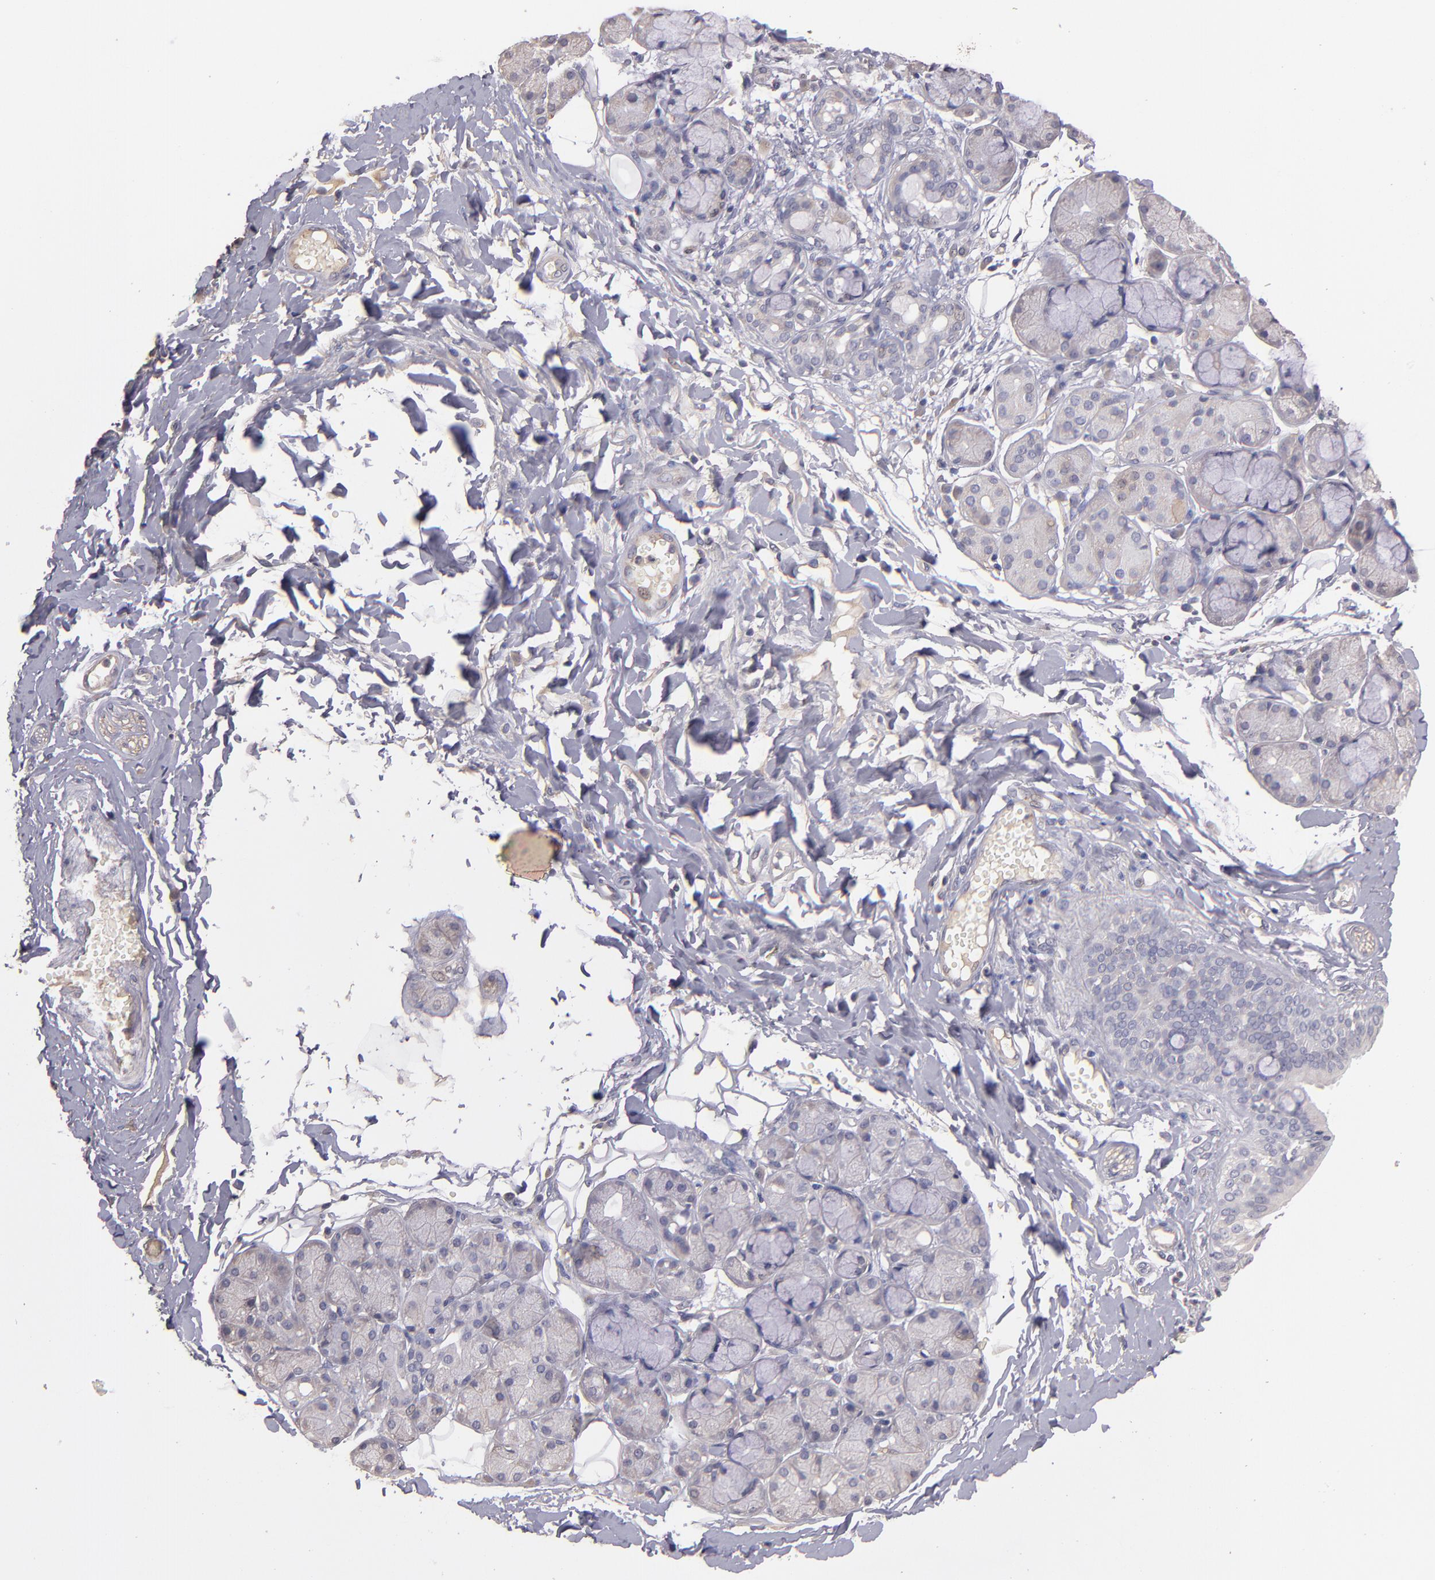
{"staining": {"intensity": "negative", "quantity": "none", "location": "none"}, "tissue": "salivary gland", "cell_type": "Glandular cells", "image_type": "normal", "snomed": [{"axis": "morphology", "description": "Normal tissue, NOS"}, {"axis": "topography", "description": "Skeletal muscle"}, {"axis": "topography", "description": "Oral tissue"}, {"axis": "topography", "description": "Salivary gland"}, {"axis": "topography", "description": "Peripheral nerve tissue"}], "caption": "Protein analysis of normal salivary gland reveals no significant staining in glandular cells. Brightfield microscopy of immunohistochemistry stained with DAB (brown) and hematoxylin (blue), captured at high magnification.", "gene": "GNAZ", "patient": {"sex": "male", "age": 54}}